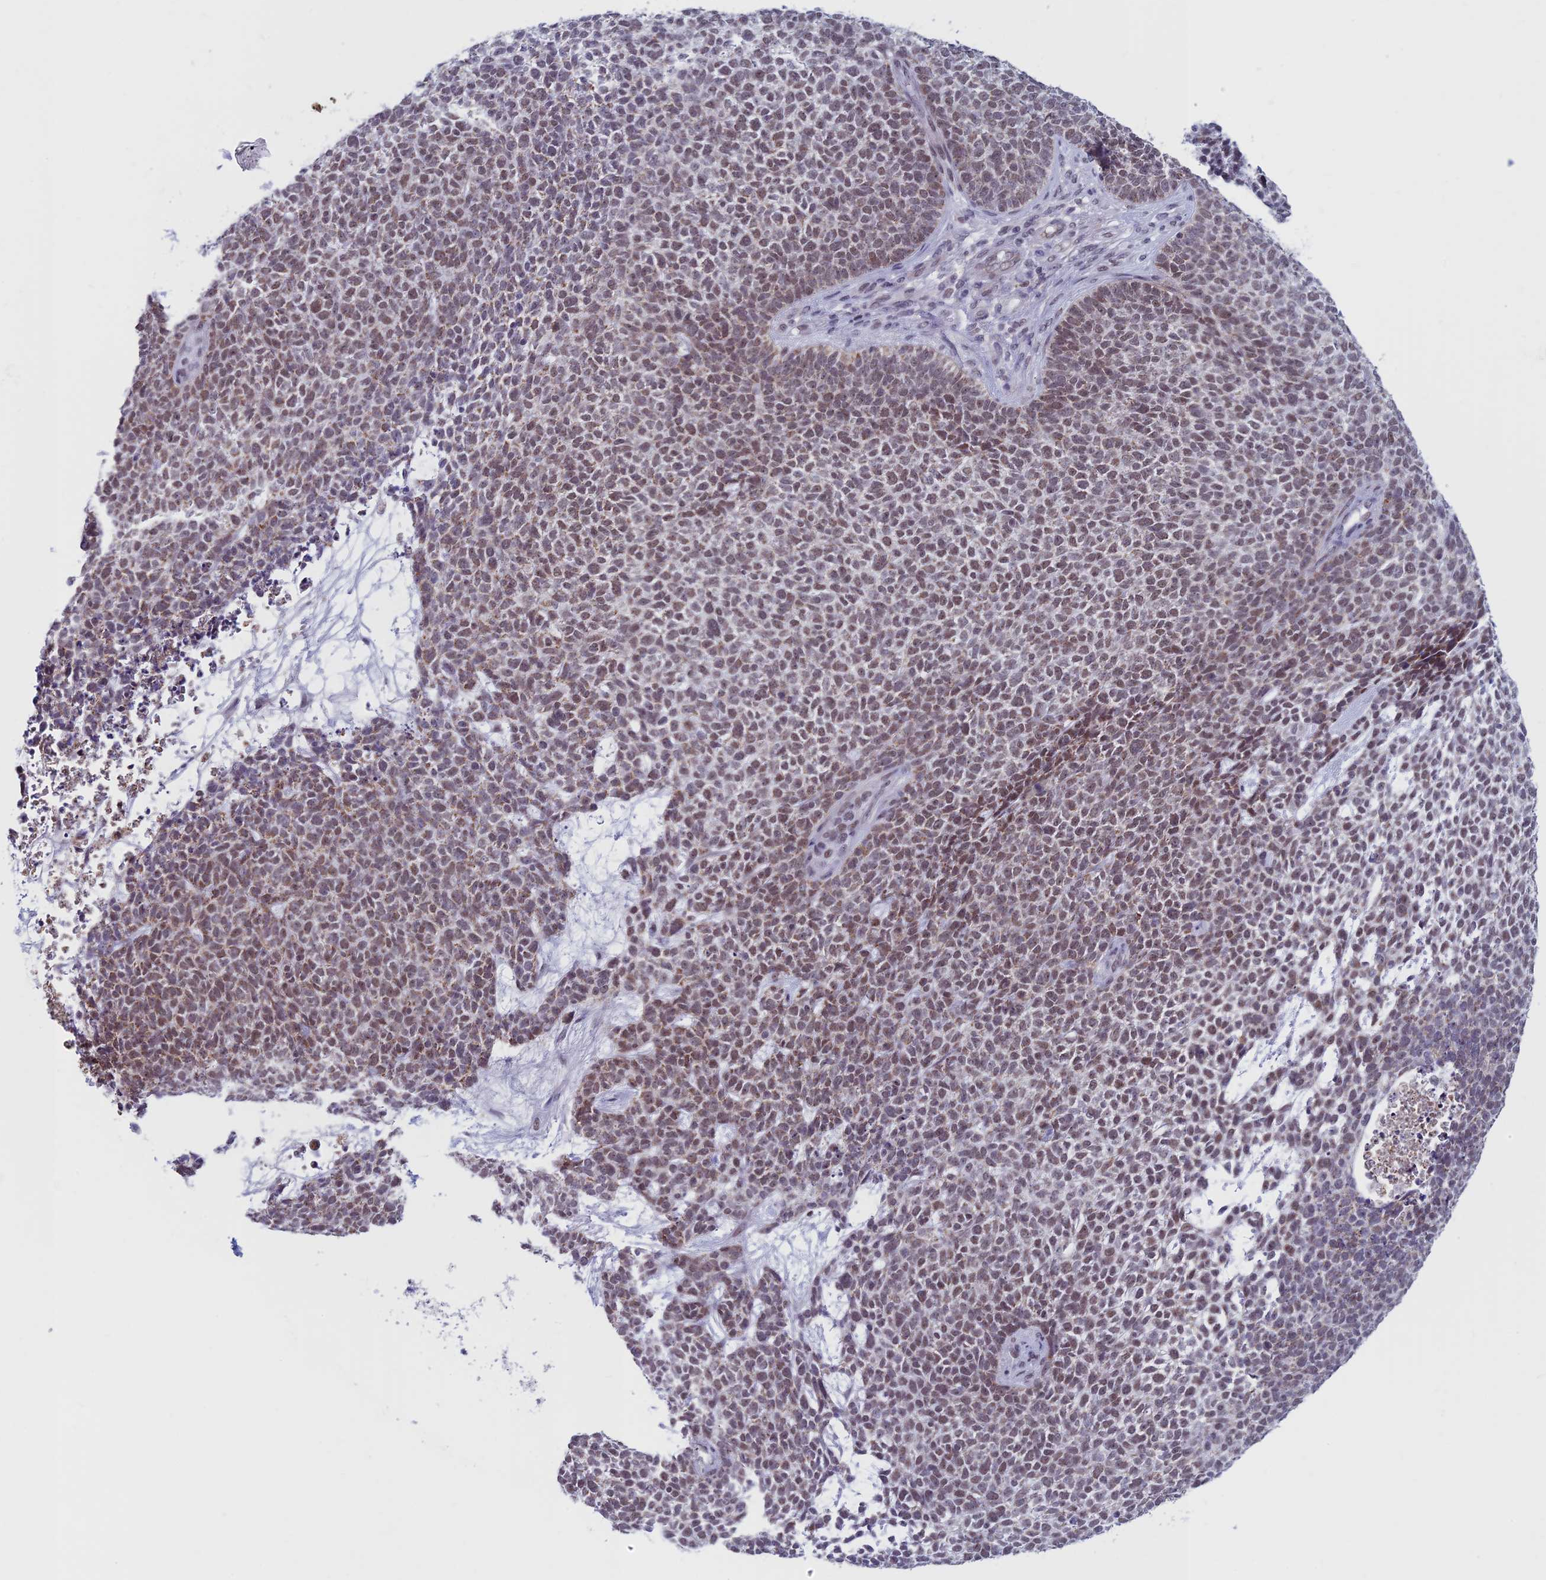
{"staining": {"intensity": "moderate", "quantity": "25%-75%", "location": "nuclear"}, "tissue": "skin cancer", "cell_type": "Tumor cells", "image_type": "cancer", "snomed": [{"axis": "morphology", "description": "Basal cell carcinoma"}, {"axis": "topography", "description": "Skin"}], "caption": "This photomicrograph shows immunohistochemistry (IHC) staining of human skin basal cell carcinoma, with medium moderate nuclear staining in approximately 25%-75% of tumor cells.", "gene": "ASH2L", "patient": {"sex": "female", "age": 84}}